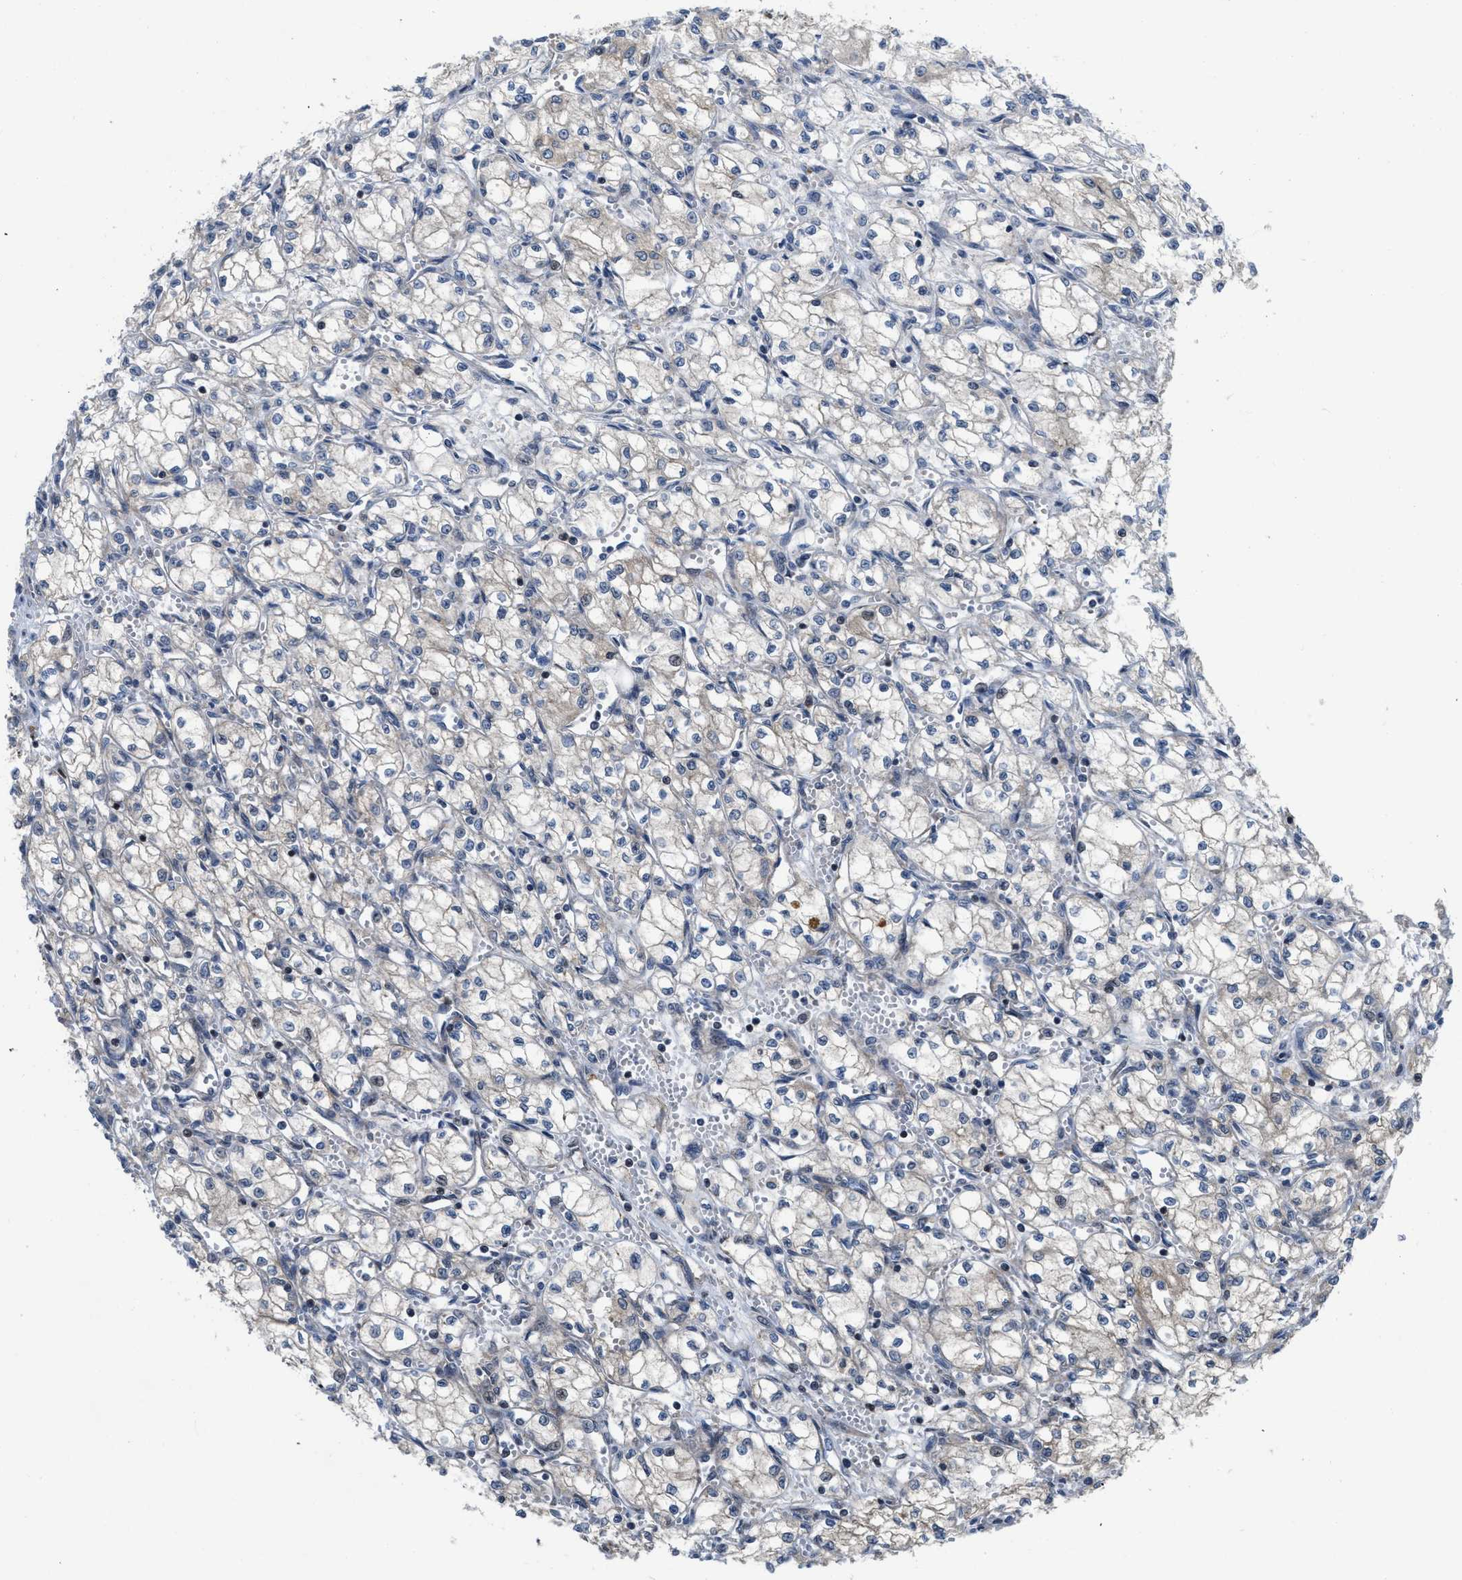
{"staining": {"intensity": "weak", "quantity": "<25%", "location": "cytoplasmic/membranous"}, "tissue": "renal cancer", "cell_type": "Tumor cells", "image_type": "cancer", "snomed": [{"axis": "morphology", "description": "Normal tissue, NOS"}, {"axis": "morphology", "description": "Adenocarcinoma, NOS"}, {"axis": "topography", "description": "Kidney"}], "caption": "The photomicrograph displays no significant expression in tumor cells of adenocarcinoma (renal). The staining was performed using DAB to visualize the protein expression in brown, while the nuclei were stained in blue with hematoxylin (Magnification: 20x).", "gene": "PPP2CB", "patient": {"sex": "male", "age": 59}}